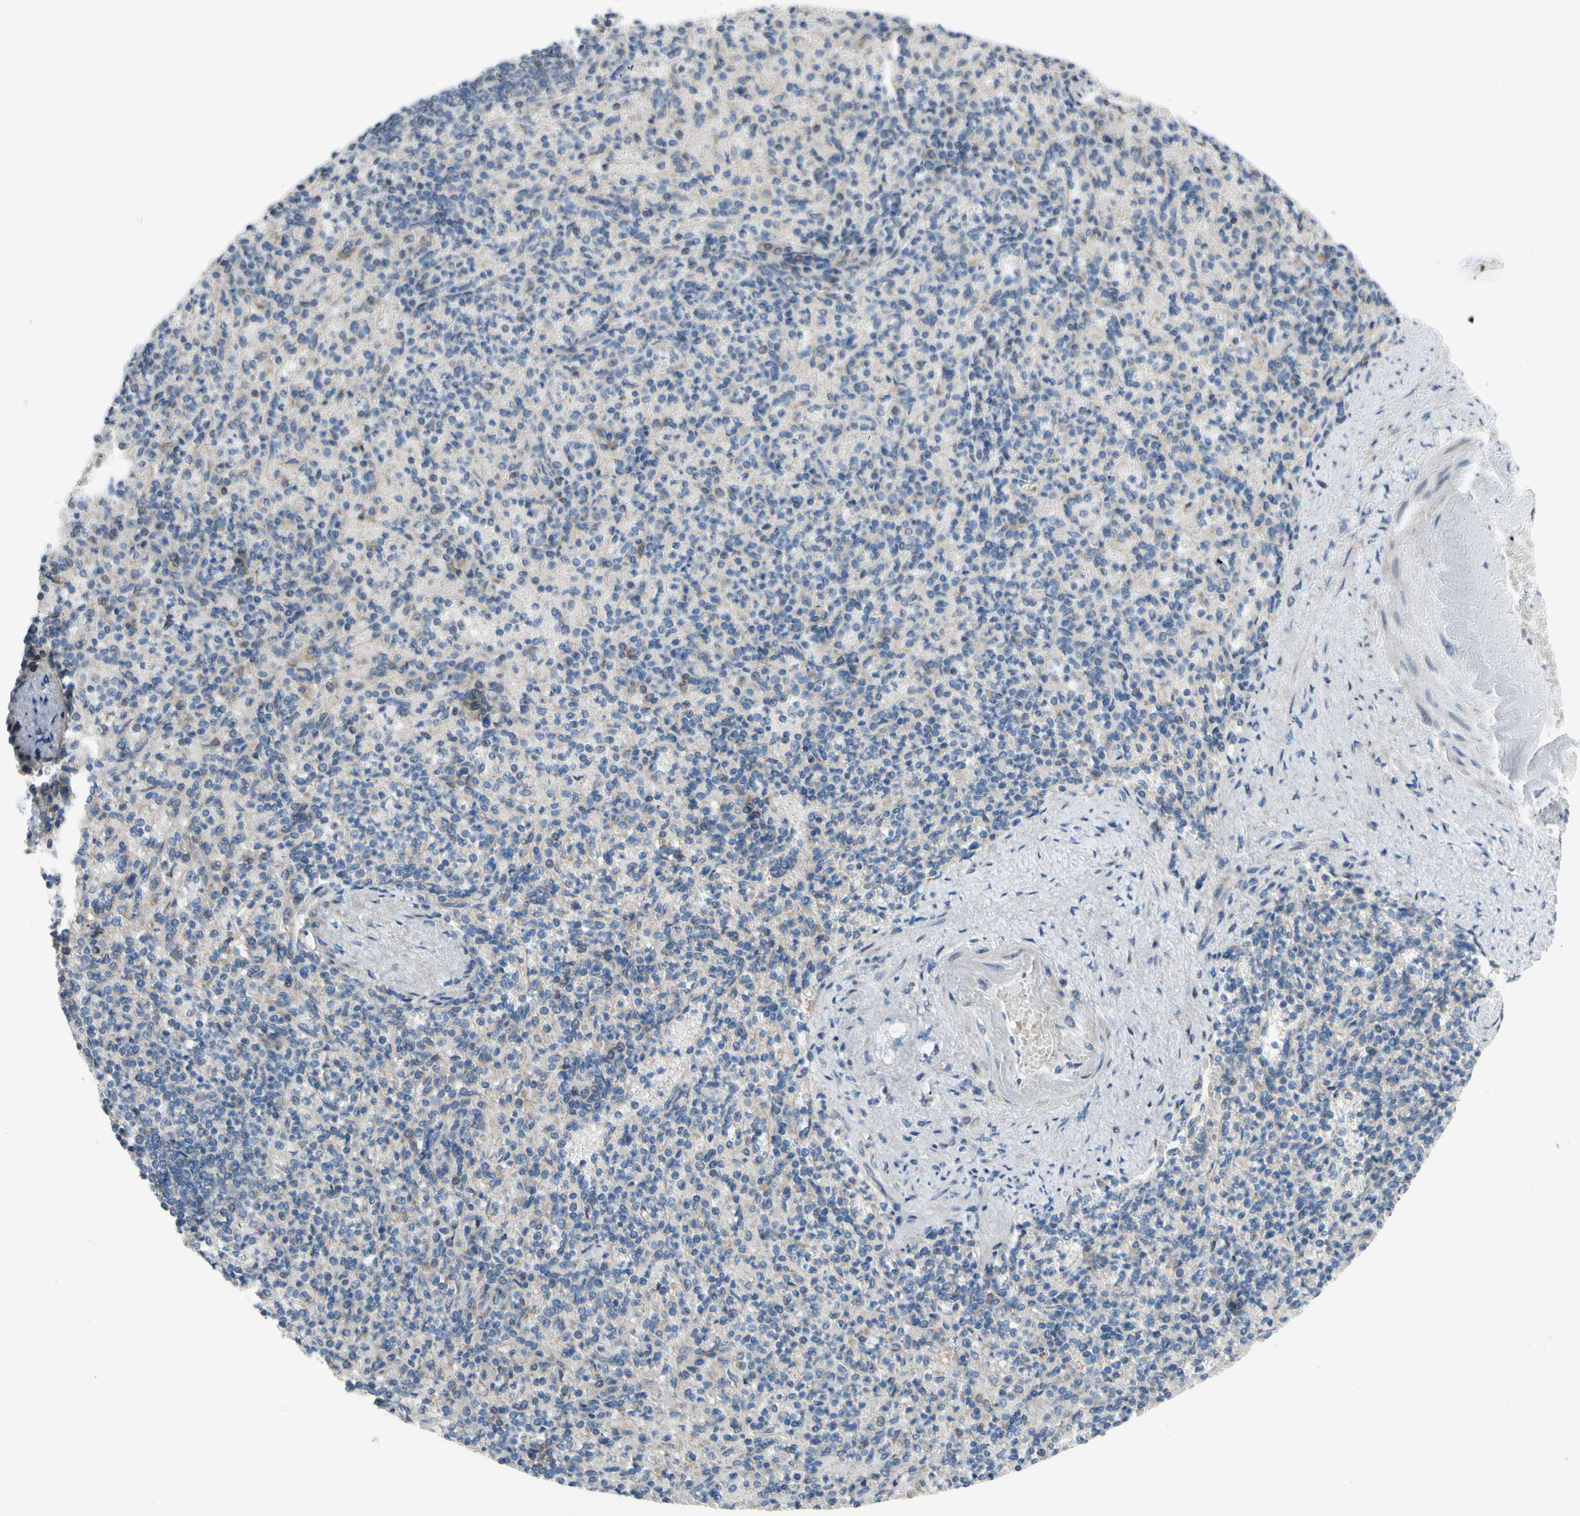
{"staining": {"intensity": "weak", "quantity": "25%-75%", "location": "cytoplasmic/membranous"}, "tissue": "spleen", "cell_type": "Cells in red pulp", "image_type": "normal", "snomed": [{"axis": "morphology", "description": "Normal tissue, NOS"}, {"axis": "topography", "description": "Spleen"}], "caption": "A micrograph showing weak cytoplasmic/membranous positivity in about 25%-75% of cells in red pulp in normal spleen, as visualized by brown immunohistochemical staining.", "gene": "GRAMD2B", "patient": {"sex": "female", "age": 74}}